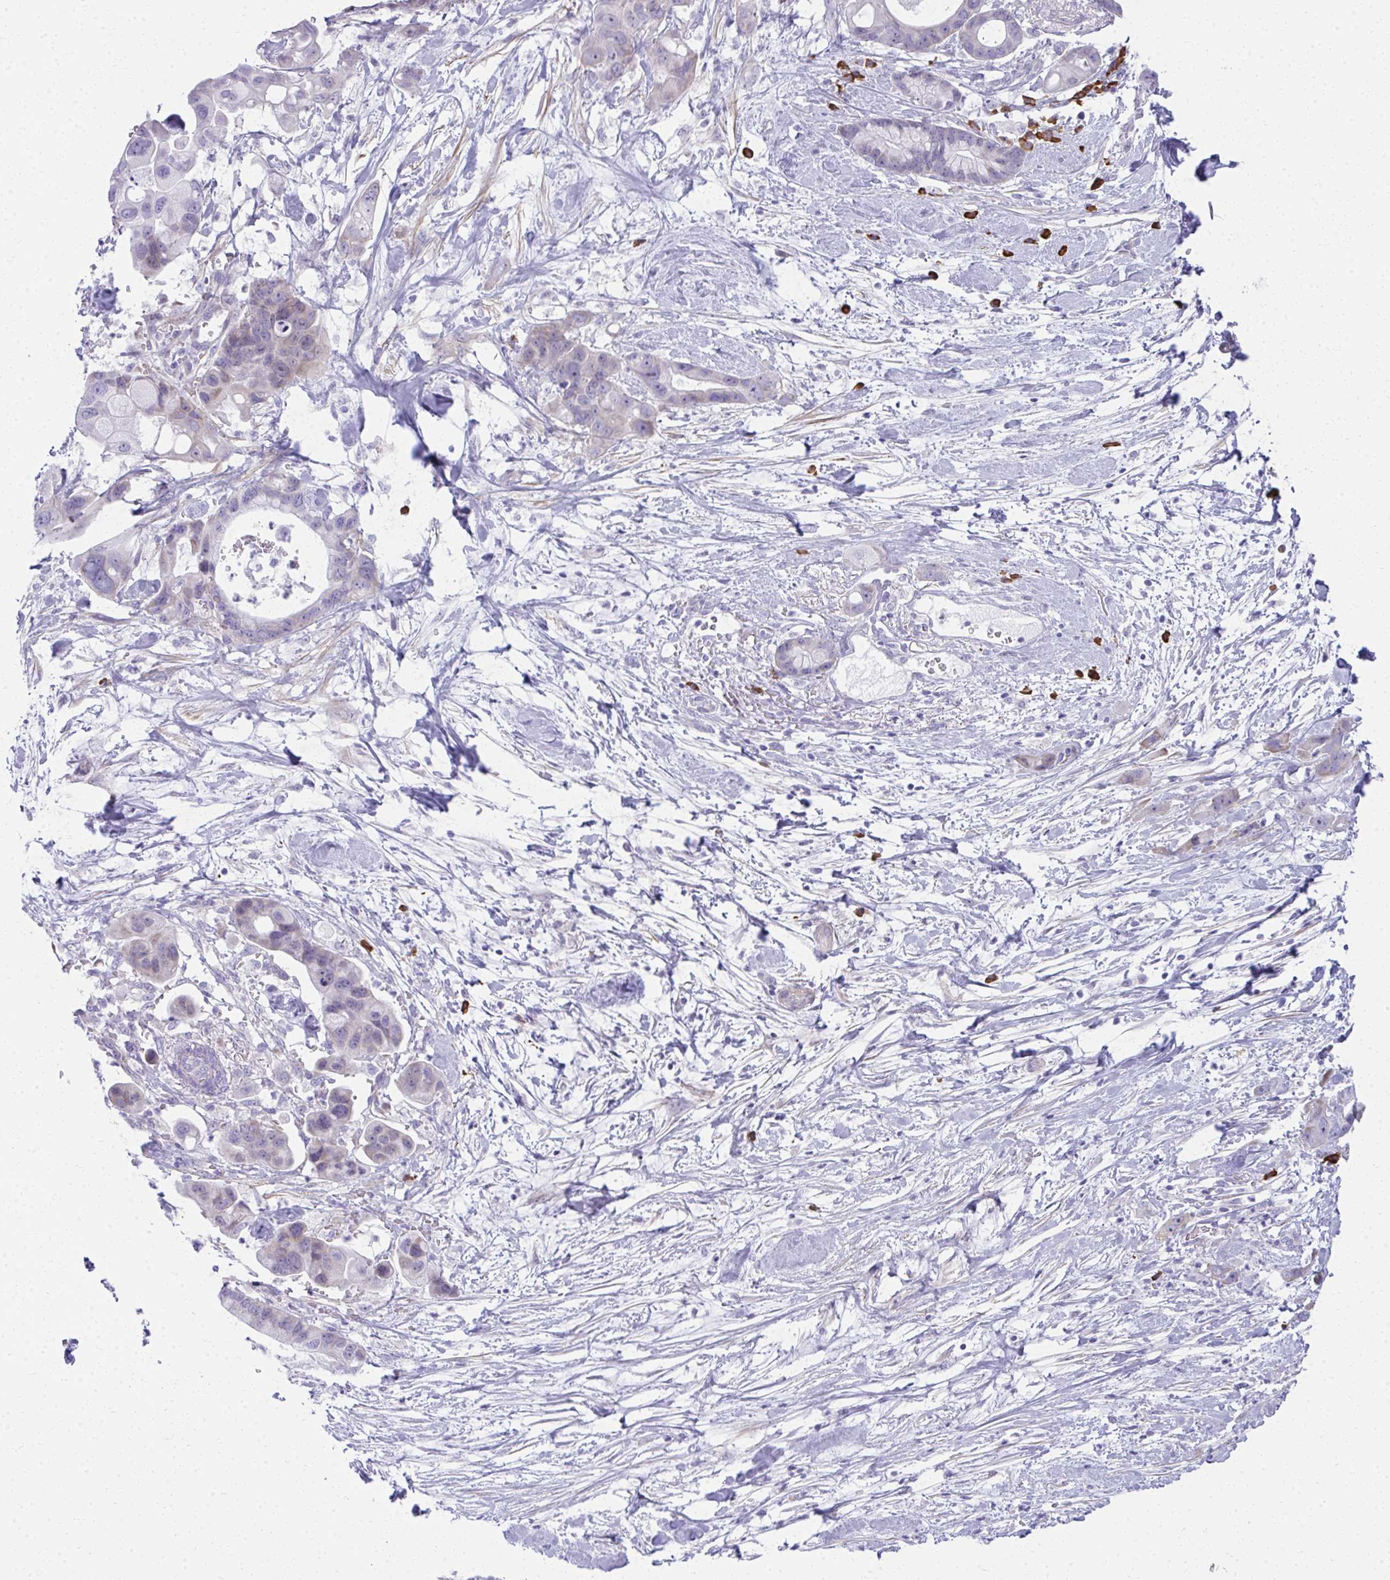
{"staining": {"intensity": "weak", "quantity": "<25%", "location": "cytoplasmic/membranous"}, "tissue": "pancreatic cancer", "cell_type": "Tumor cells", "image_type": "cancer", "snomed": [{"axis": "morphology", "description": "Adenocarcinoma, NOS"}, {"axis": "topography", "description": "Pancreas"}], "caption": "High magnification brightfield microscopy of adenocarcinoma (pancreatic) stained with DAB (brown) and counterstained with hematoxylin (blue): tumor cells show no significant staining.", "gene": "PUS7L", "patient": {"sex": "male", "age": 68}}